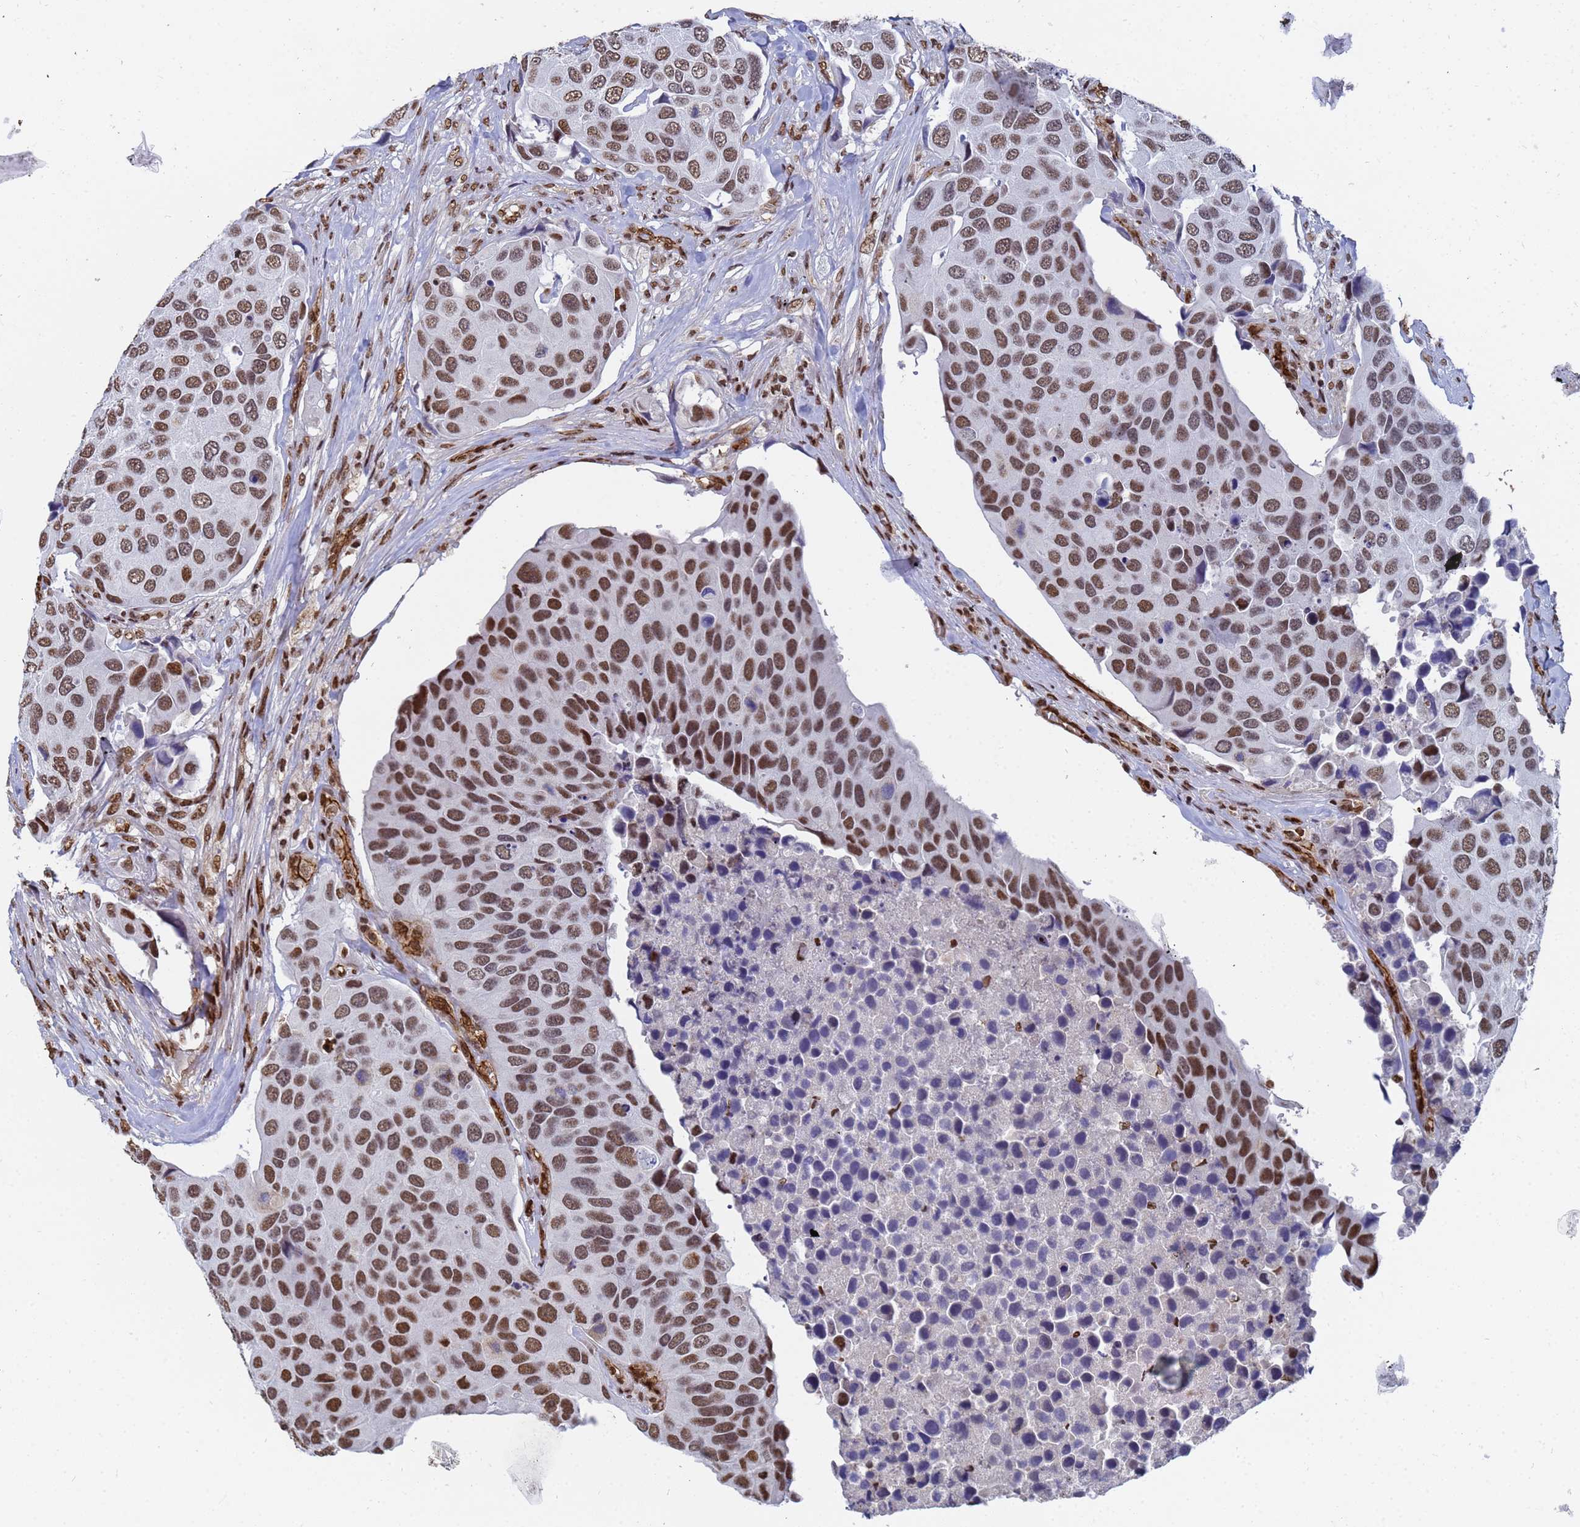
{"staining": {"intensity": "strong", "quantity": ">75%", "location": "nuclear"}, "tissue": "urothelial cancer", "cell_type": "Tumor cells", "image_type": "cancer", "snomed": [{"axis": "morphology", "description": "Urothelial carcinoma, High grade"}, {"axis": "topography", "description": "Urinary bladder"}], "caption": "DAB (3,3'-diaminobenzidine) immunohistochemical staining of high-grade urothelial carcinoma reveals strong nuclear protein positivity in about >75% of tumor cells. (Brightfield microscopy of DAB IHC at high magnification).", "gene": "RAVER2", "patient": {"sex": "male", "age": 74}}